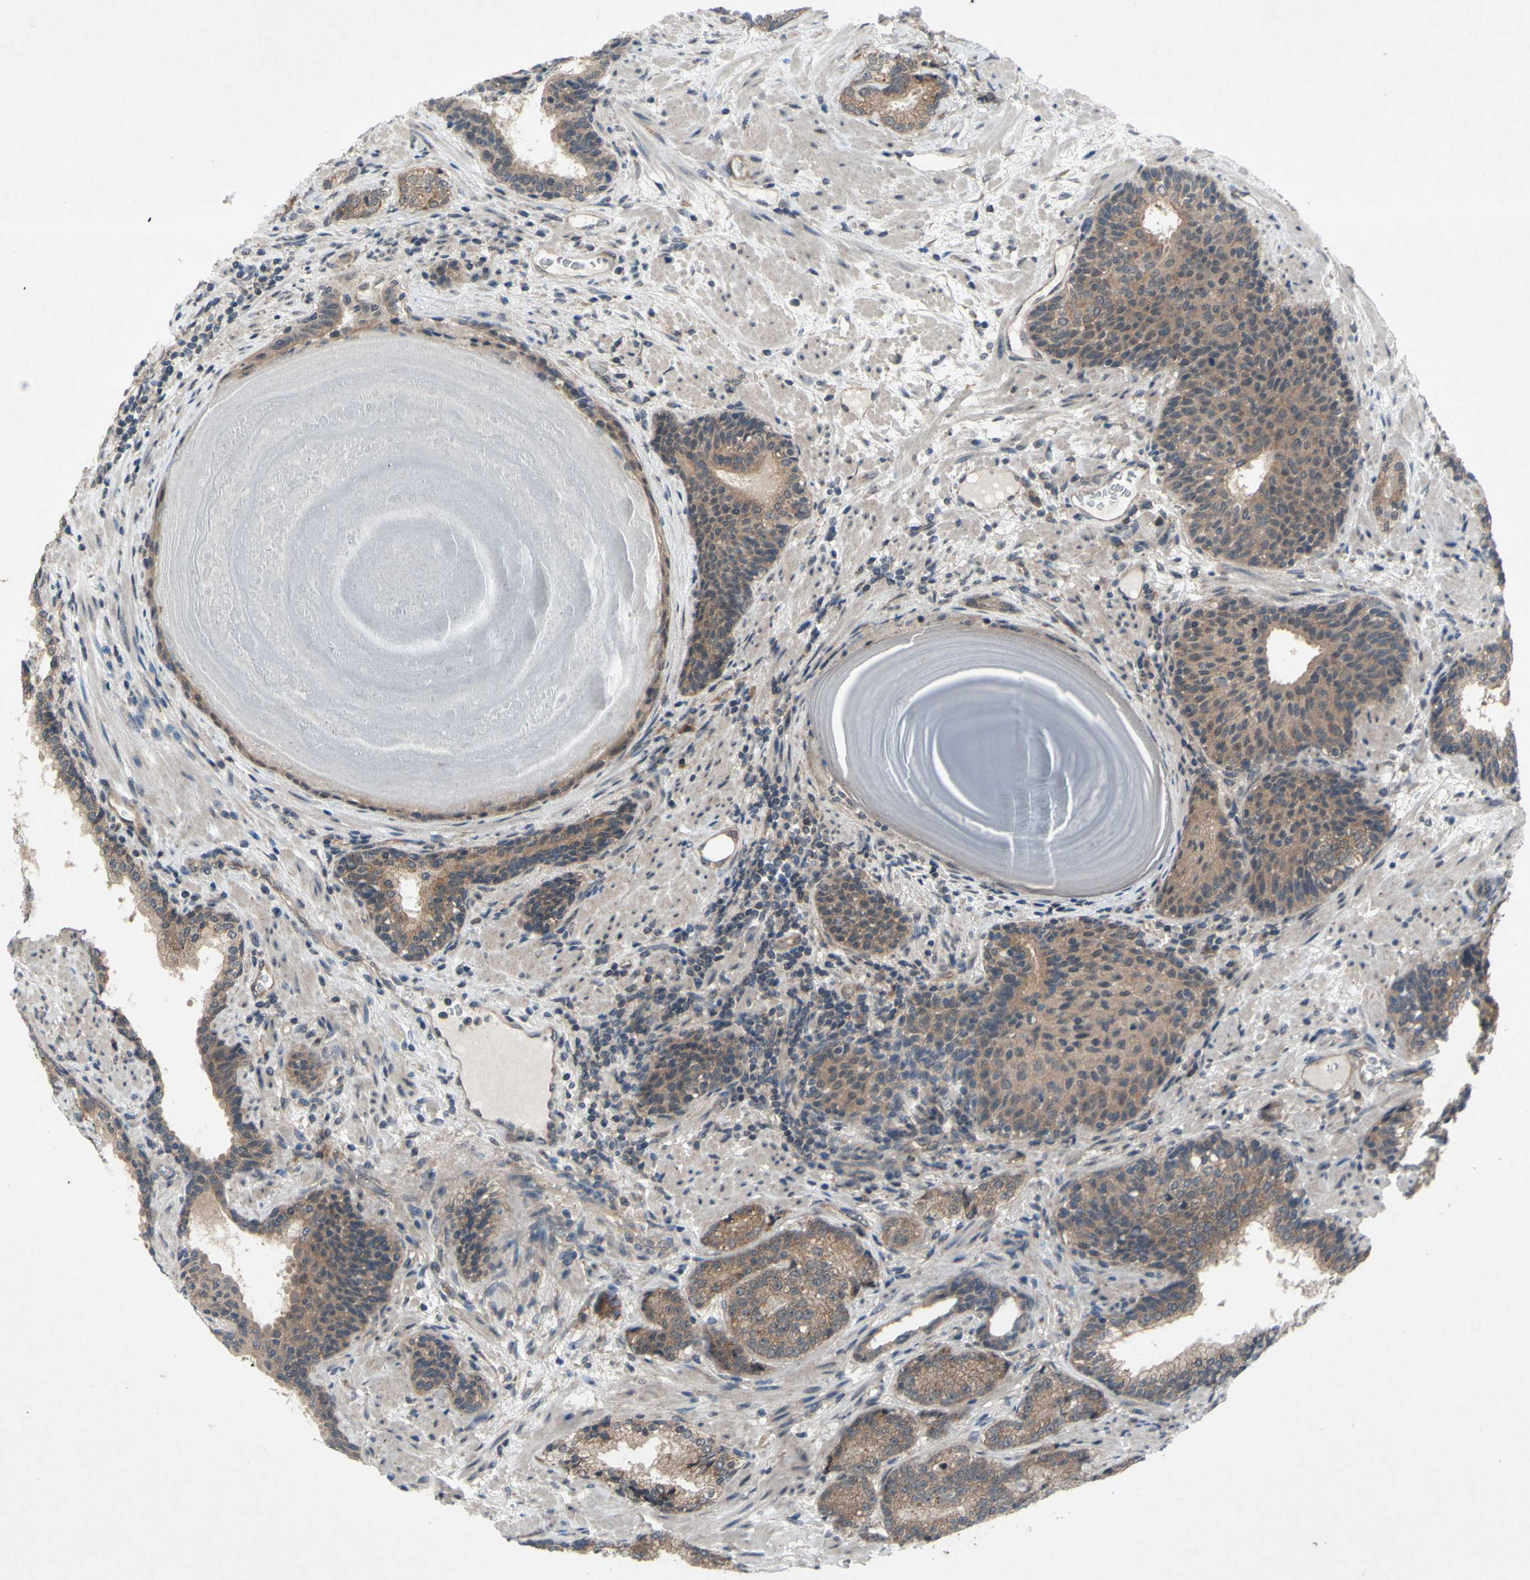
{"staining": {"intensity": "weak", "quantity": ">75%", "location": "cytoplasmic/membranous"}, "tissue": "prostate cancer", "cell_type": "Tumor cells", "image_type": "cancer", "snomed": [{"axis": "morphology", "description": "Adenocarcinoma, High grade"}, {"axis": "topography", "description": "Prostate"}], "caption": "The immunohistochemical stain shows weak cytoplasmic/membranous expression in tumor cells of prostate adenocarcinoma (high-grade) tissue.", "gene": "TRDMT1", "patient": {"sex": "male", "age": 61}}